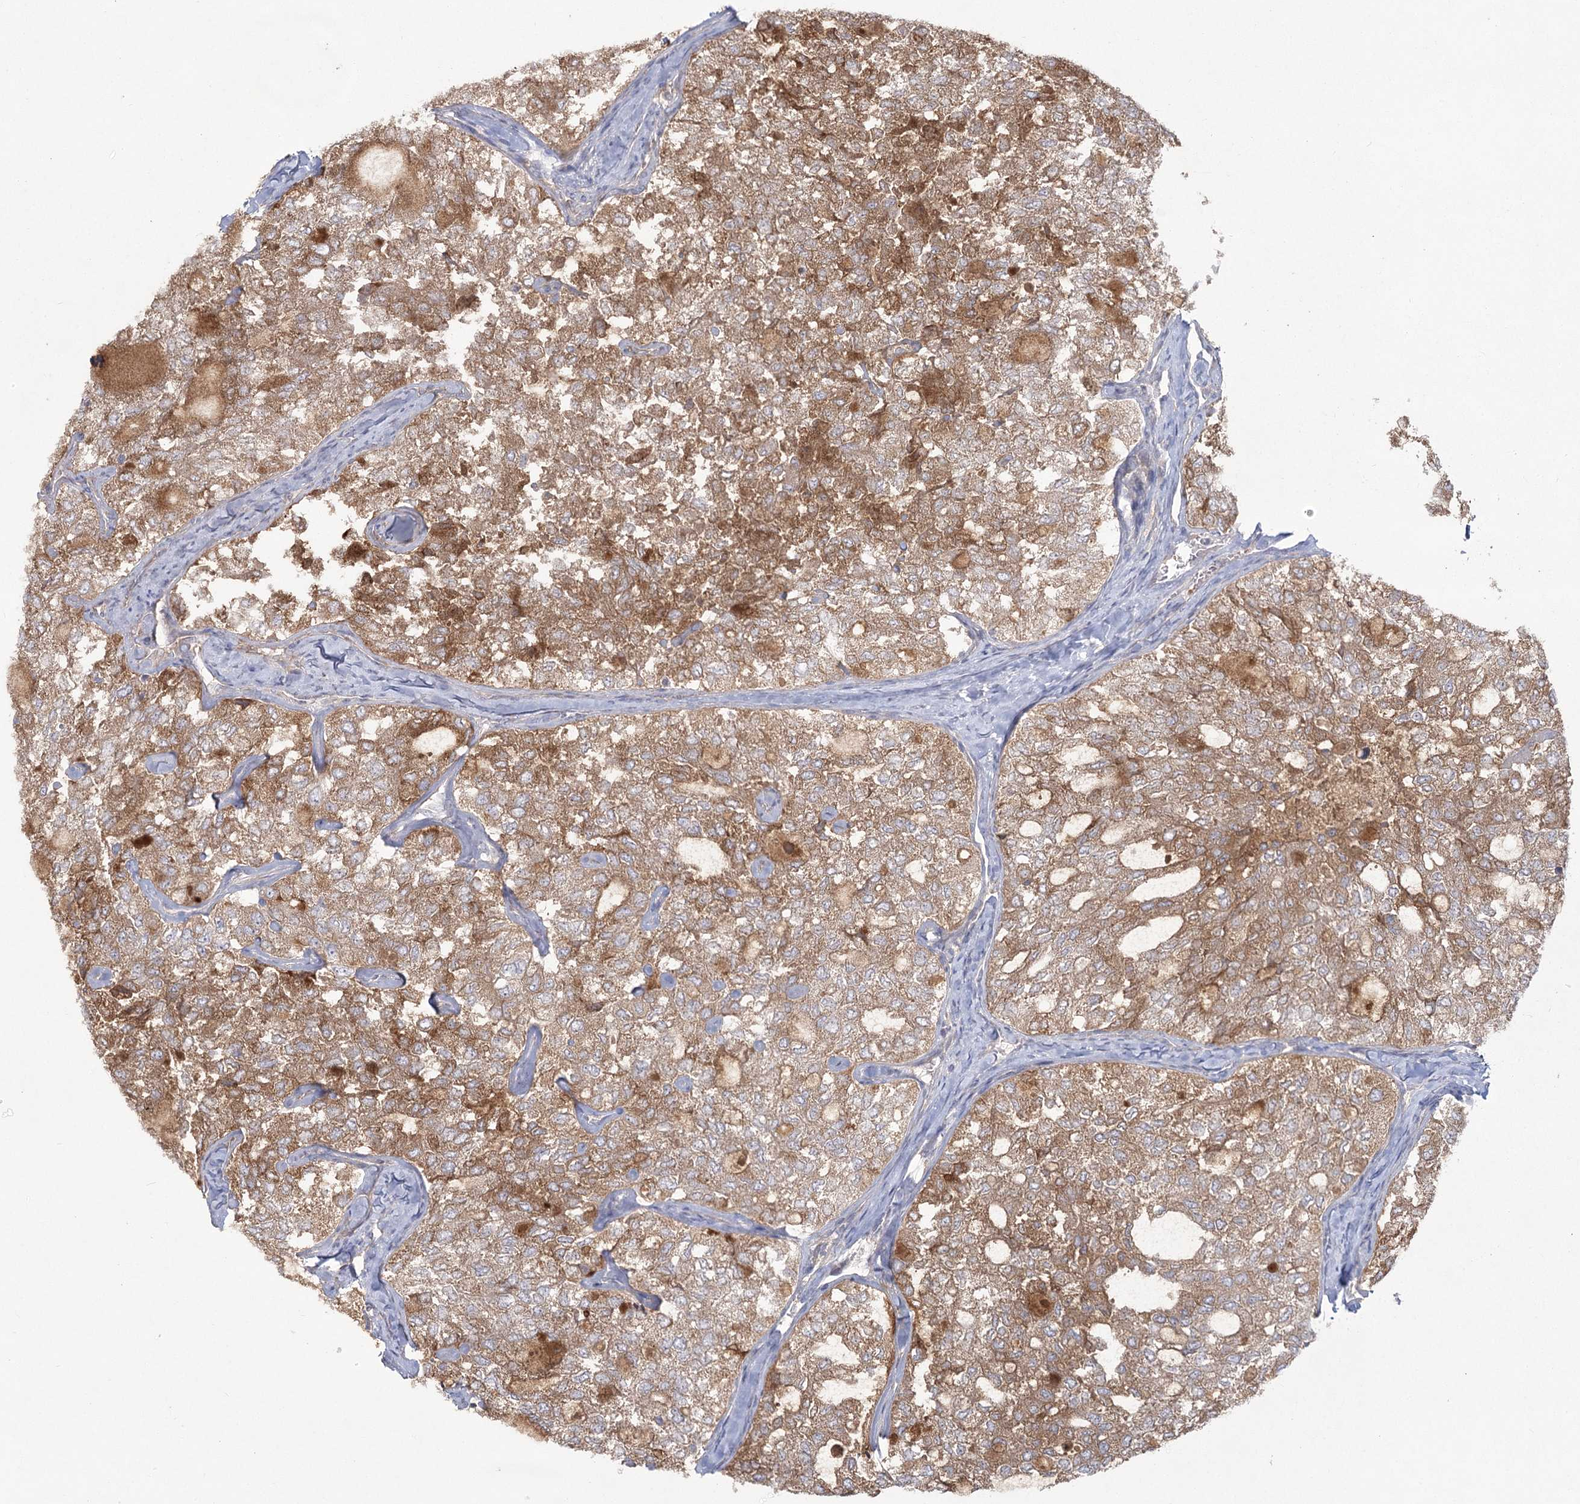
{"staining": {"intensity": "moderate", "quantity": ">75%", "location": "cytoplasmic/membranous"}, "tissue": "thyroid cancer", "cell_type": "Tumor cells", "image_type": "cancer", "snomed": [{"axis": "morphology", "description": "Follicular adenoma carcinoma, NOS"}, {"axis": "topography", "description": "Thyroid gland"}], "caption": "Tumor cells exhibit medium levels of moderate cytoplasmic/membranous staining in about >75% of cells in human follicular adenoma carcinoma (thyroid).", "gene": "CAMTA1", "patient": {"sex": "male", "age": 75}}